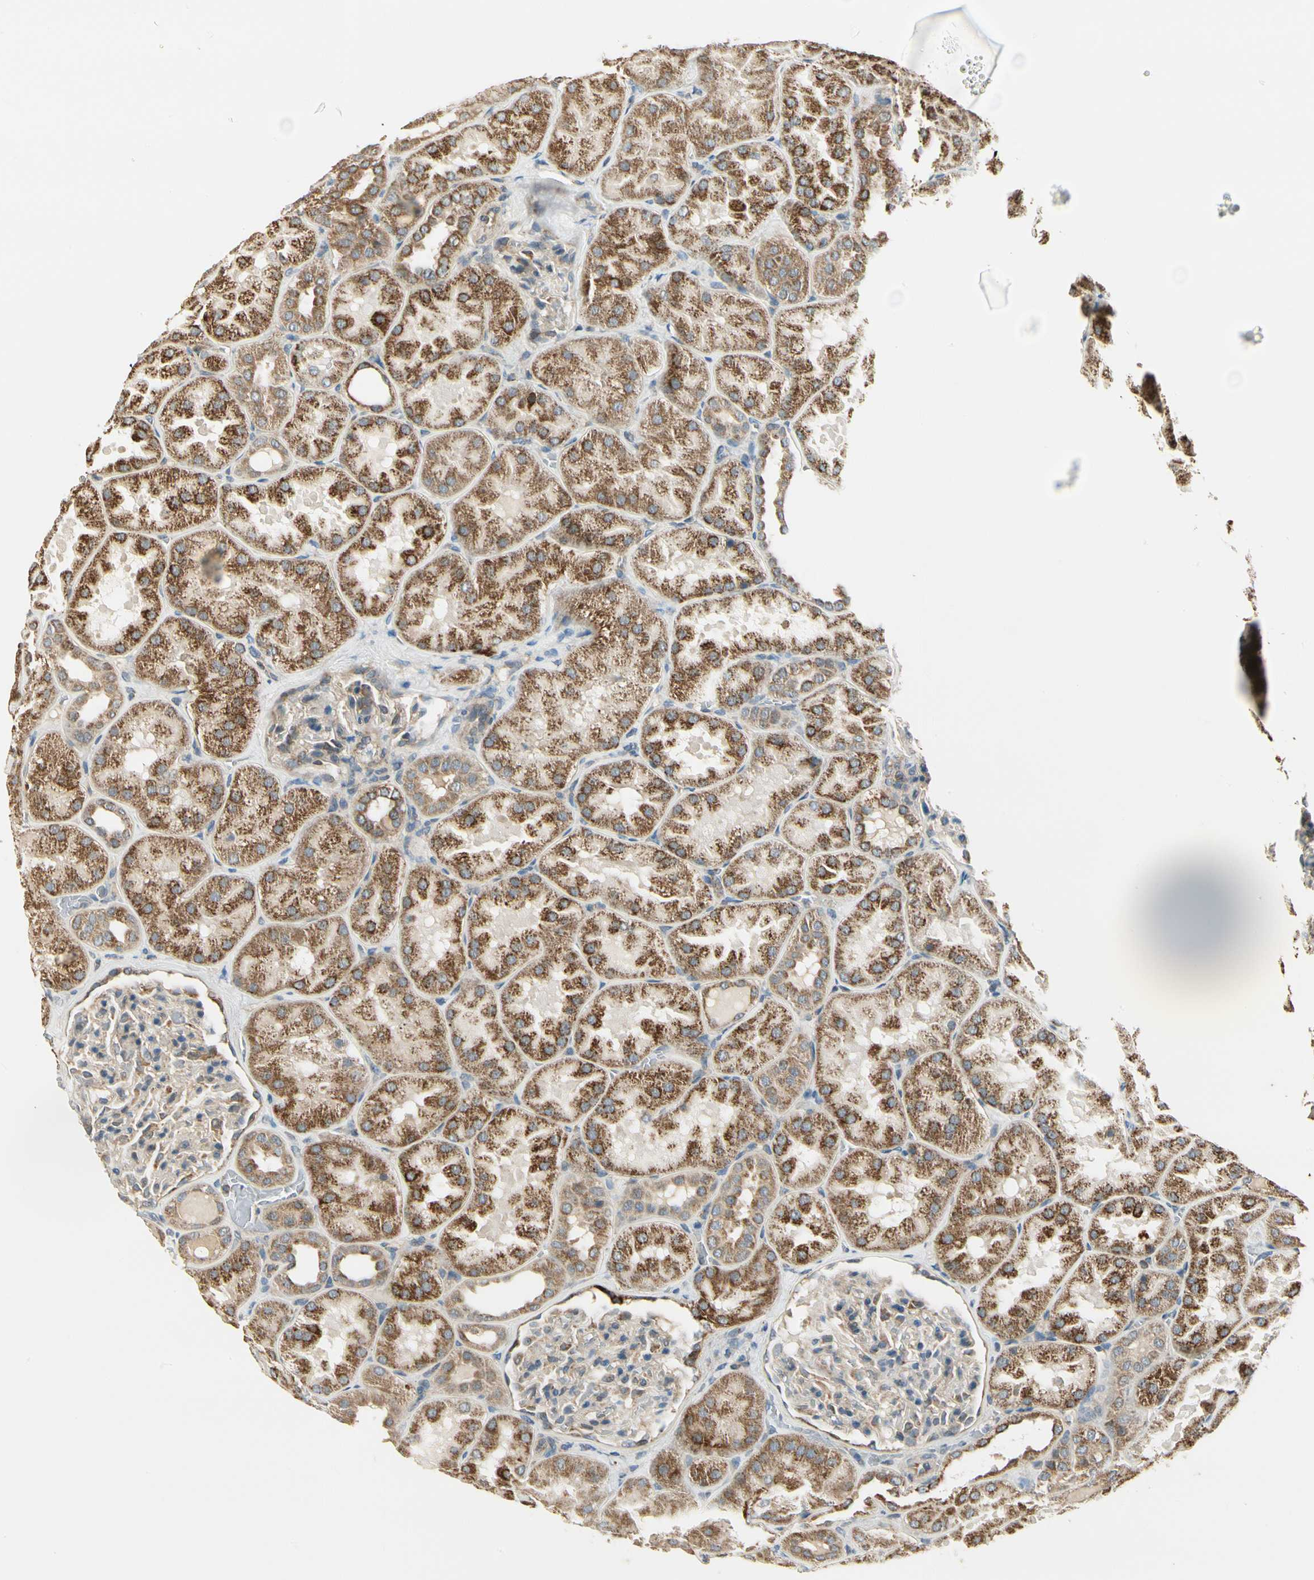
{"staining": {"intensity": "negative", "quantity": "none", "location": "none"}, "tissue": "kidney", "cell_type": "Cells in glomeruli", "image_type": "normal", "snomed": [{"axis": "morphology", "description": "Normal tissue, NOS"}, {"axis": "topography", "description": "Kidney"}], "caption": "An image of kidney stained for a protein reveals no brown staining in cells in glomeruli. The staining is performed using DAB (3,3'-diaminobenzidine) brown chromogen with nuclei counter-stained in using hematoxylin.", "gene": "EPHB3", "patient": {"sex": "male", "age": 28}}